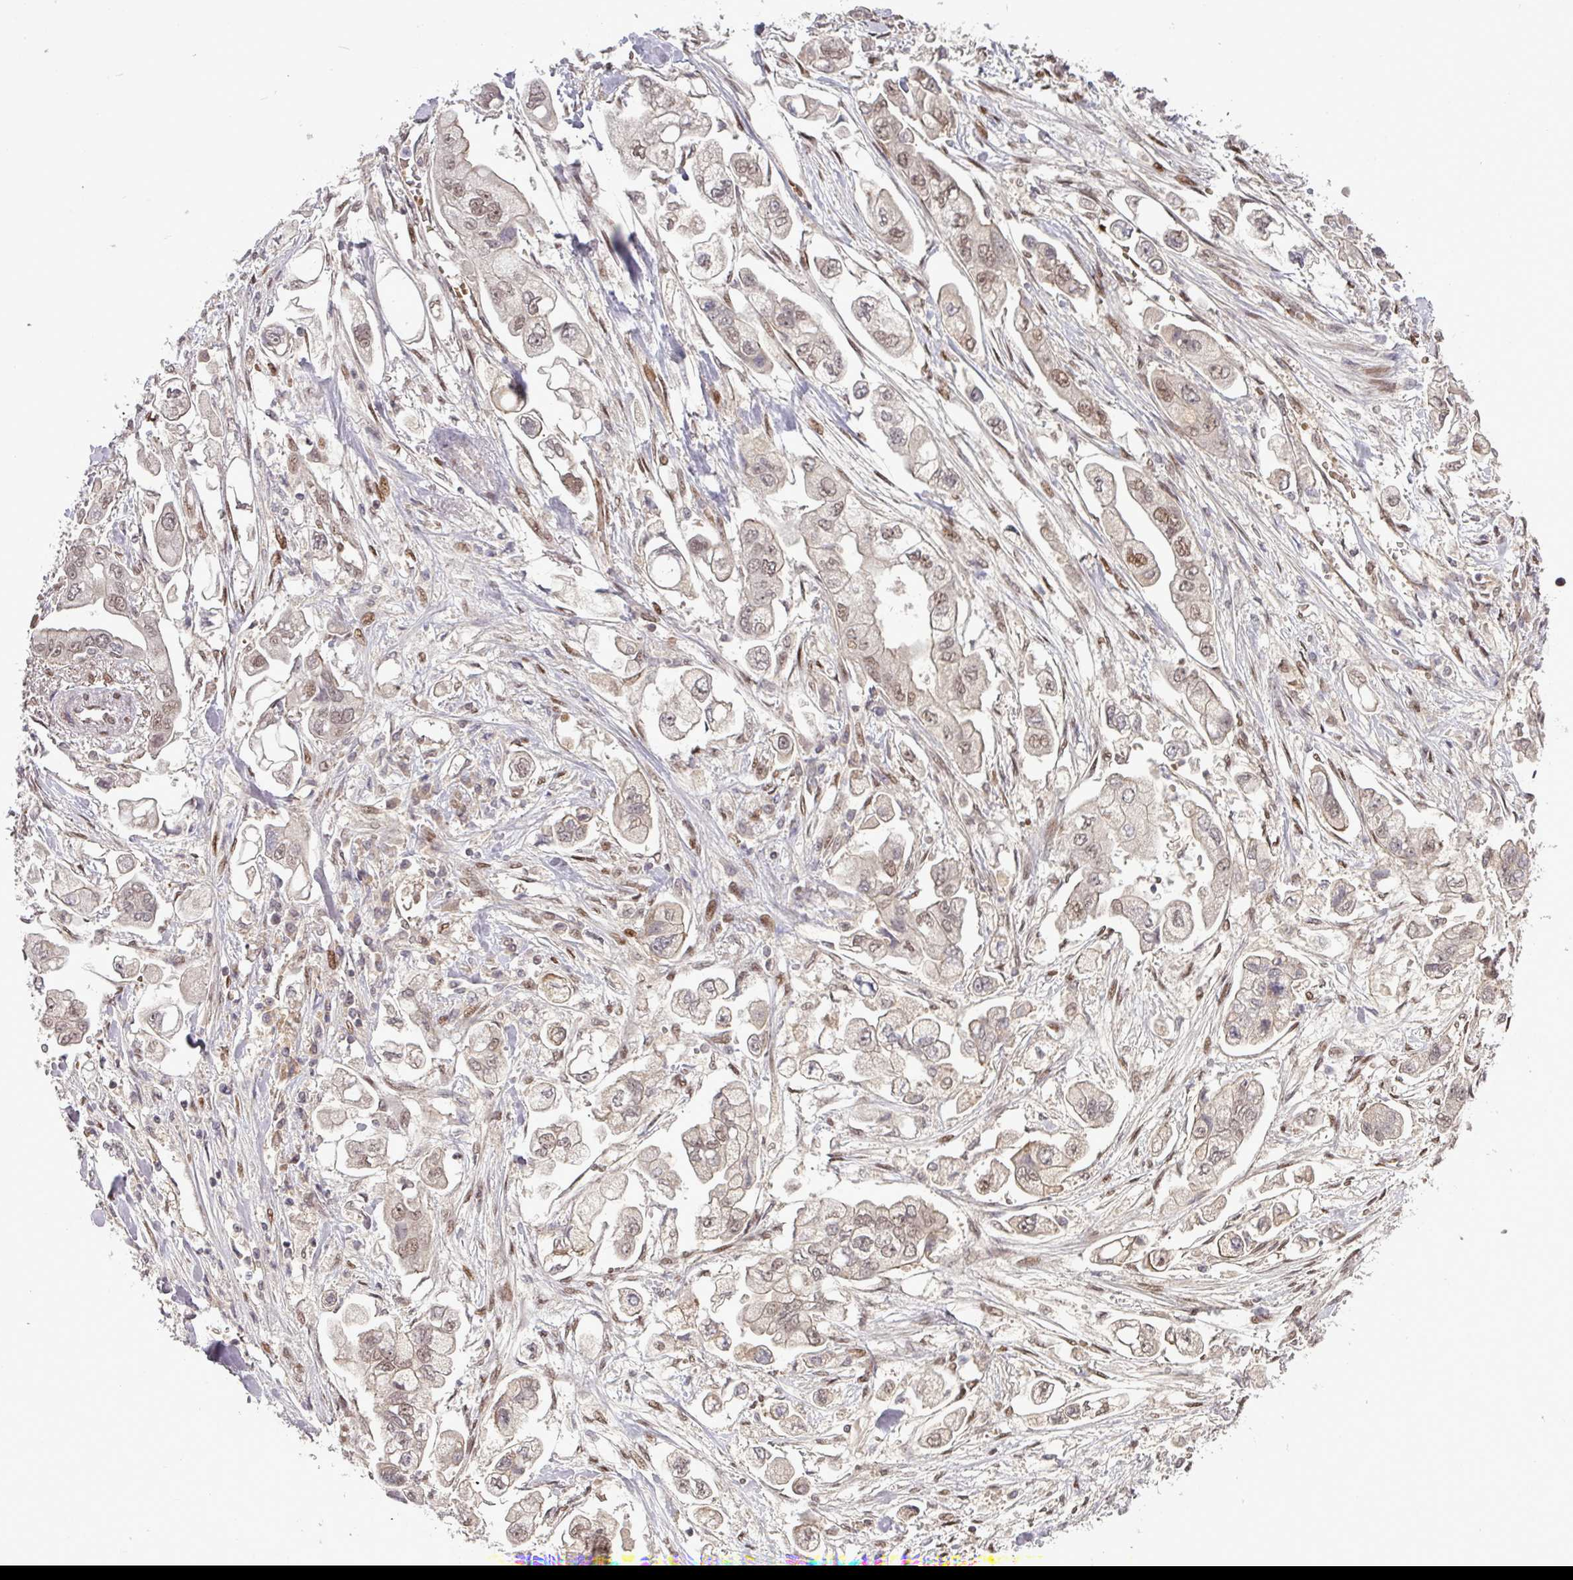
{"staining": {"intensity": "weak", "quantity": "25%-75%", "location": "nuclear"}, "tissue": "stomach cancer", "cell_type": "Tumor cells", "image_type": "cancer", "snomed": [{"axis": "morphology", "description": "Adenocarcinoma, NOS"}, {"axis": "topography", "description": "Stomach"}], "caption": "Immunohistochemistry (IHC) image of neoplastic tissue: human stomach adenocarcinoma stained using immunohistochemistry reveals low levels of weak protein expression localized specifically in the nuclear of tumor cells, appearing as a nuclear brown color.", "gene": "CIC", "patient": {"sex": "male", "age": 62}}